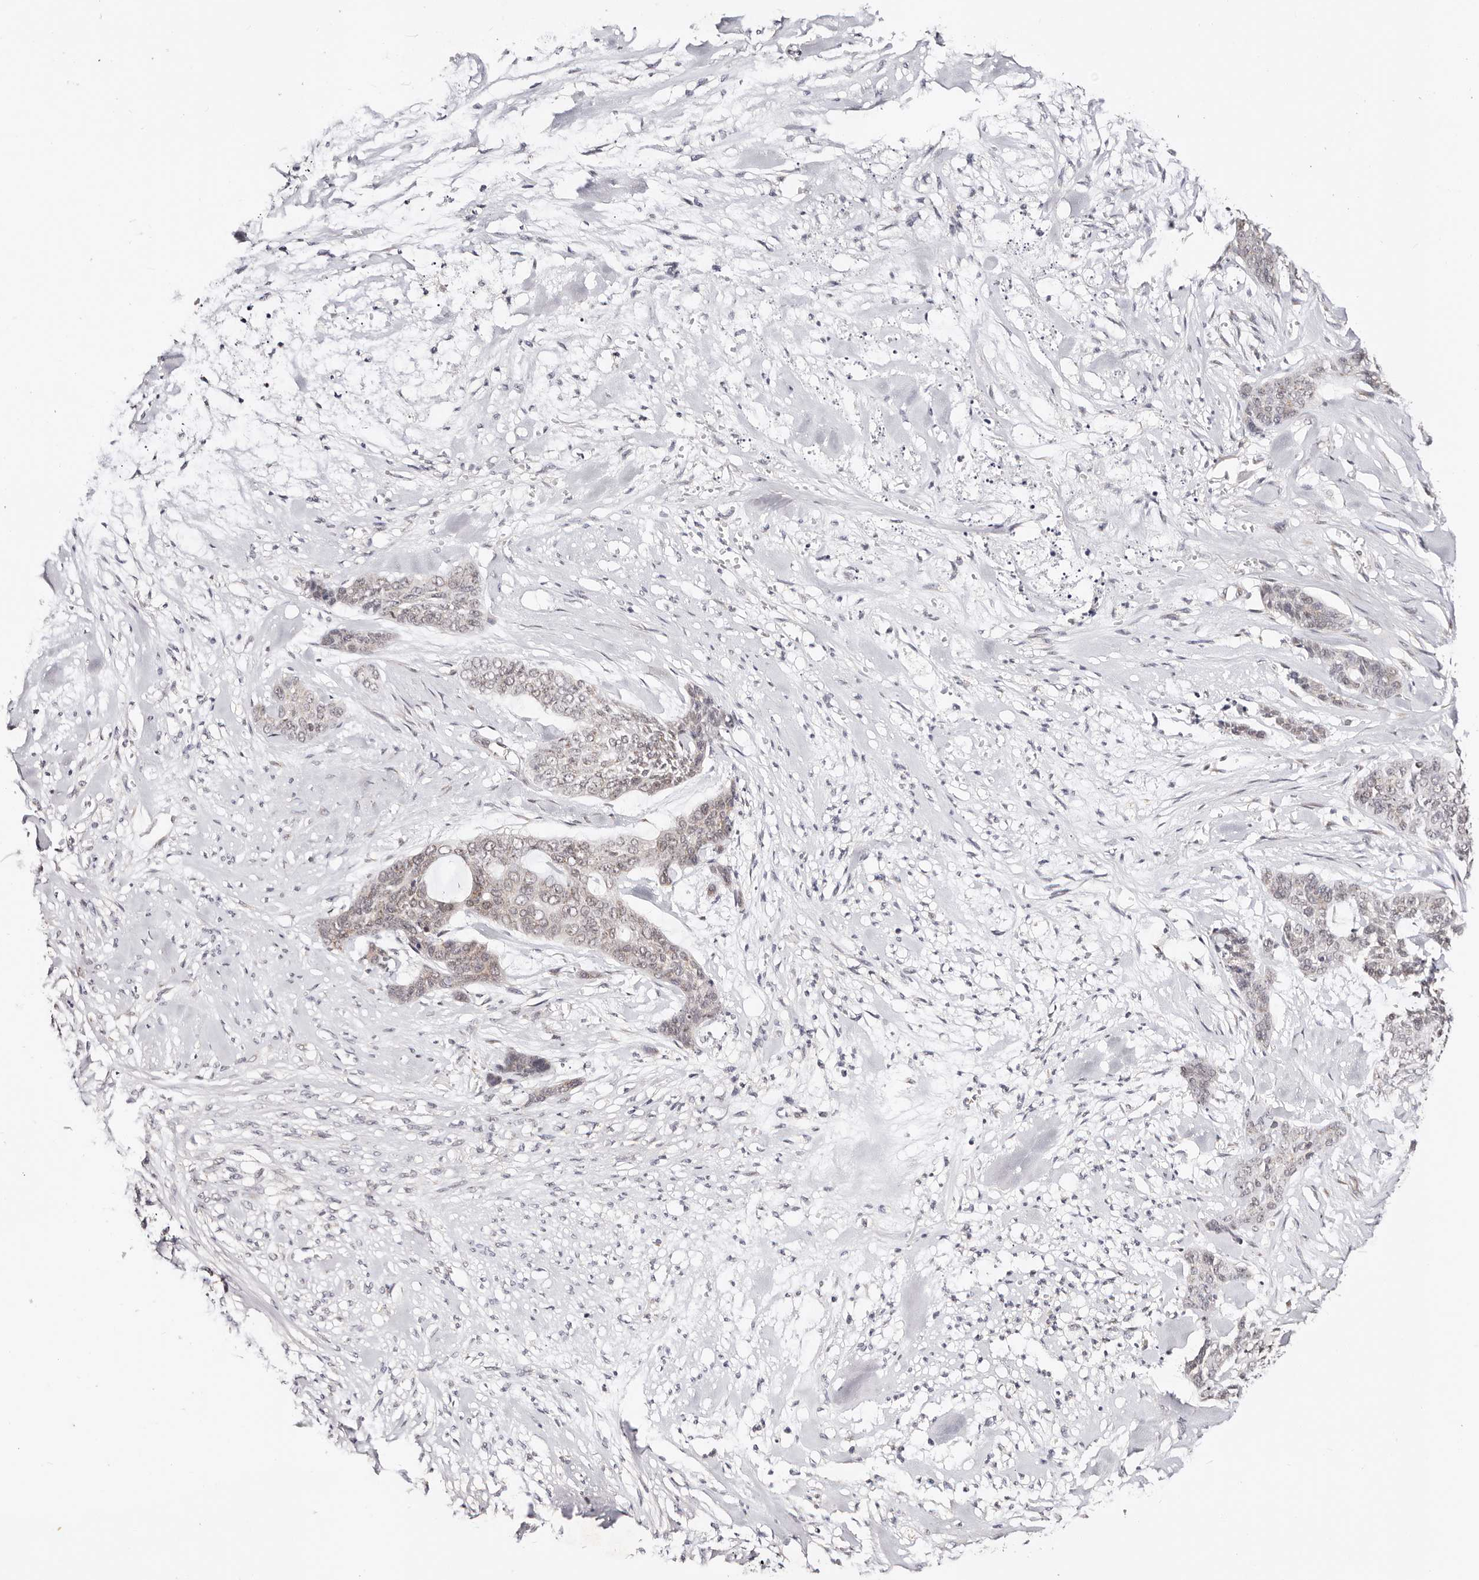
{"staining": {"intensity": "weak", "quantity": ">75%", "location": "nuclear"}, "tissue": "skin cancer", "cell_type": "Tumor cells", "image_type": "cancer", "snomed": [{"axis": "morphology", "description": "Basal cell carcinoma"}, {"axis": "topography", "description": "Skin"}], "caption": "Tumor cells exhibit low levels of weak nuclear staining in approximately >75% of cells in basal cell carcinoma (skin). The staining was performed using DAB (3,3'-diaminobenzidine), with brown indicating positive protein expression. Nuclei are stained blue with hematoxylin.", "gene": "VIPAS39", "patient": {"sex": "female", "age": 64}}